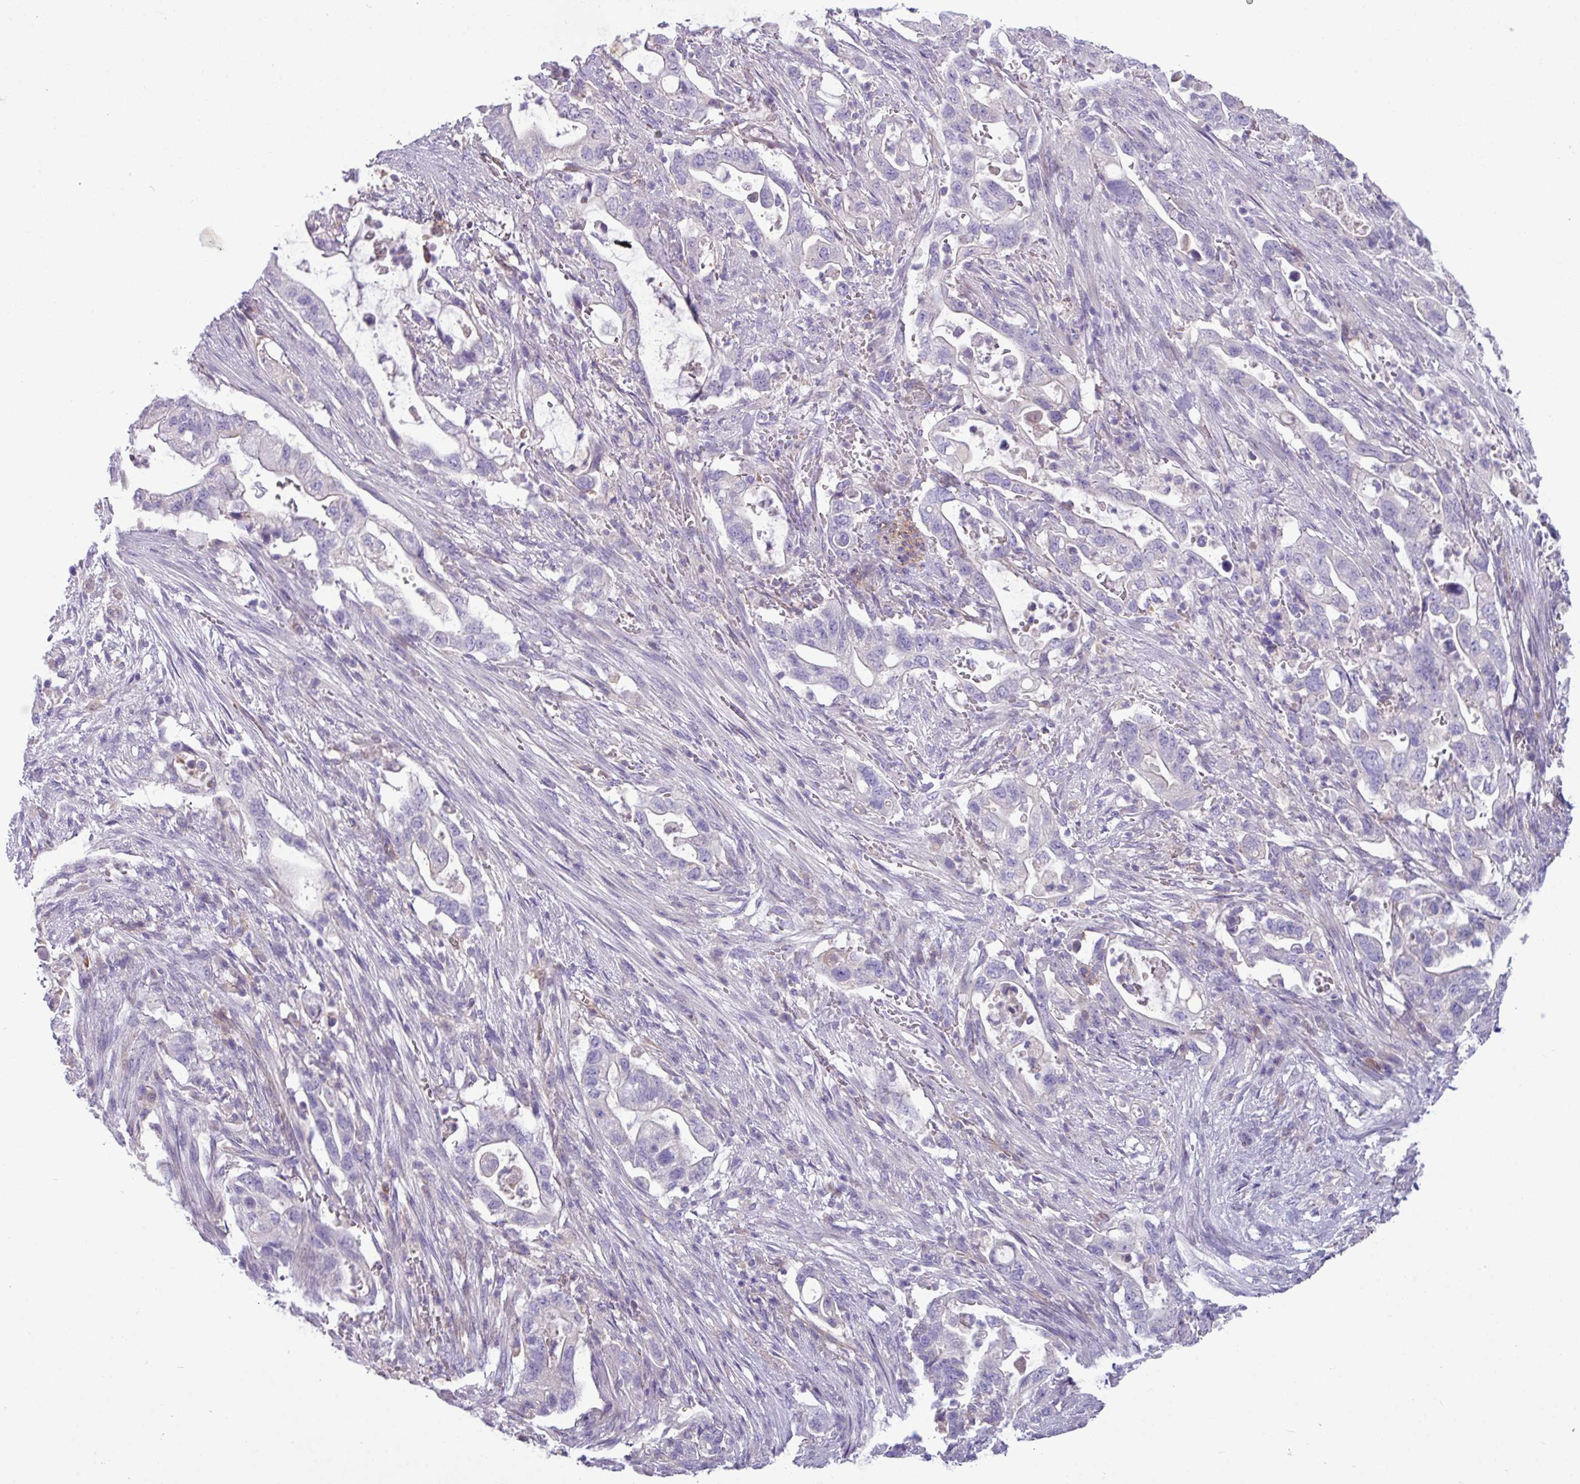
{"staining": {"intensity": "negative", "quantity": "none", "location": "none"}, "tissue": "pancreatic cancer", "cell_type": "Tumor cells", "image_type": "cancer", "snomed": [{"axis": "morphology", "description": "Adenocarcinoma, NOS"}, {"axis": "topography", "description": "Pancreas"}], "caption": "There is no significant positivity in tumor cells of pancreatic cancer (adenocarcinoma). The staining is performed using DAB (3,3'-diaminobenzidine) brown chromogen with nuclei counter-stained in using hematoxylin.", "gene": "KIRREL3", "patient": {"sex": "female", "age": 72}}